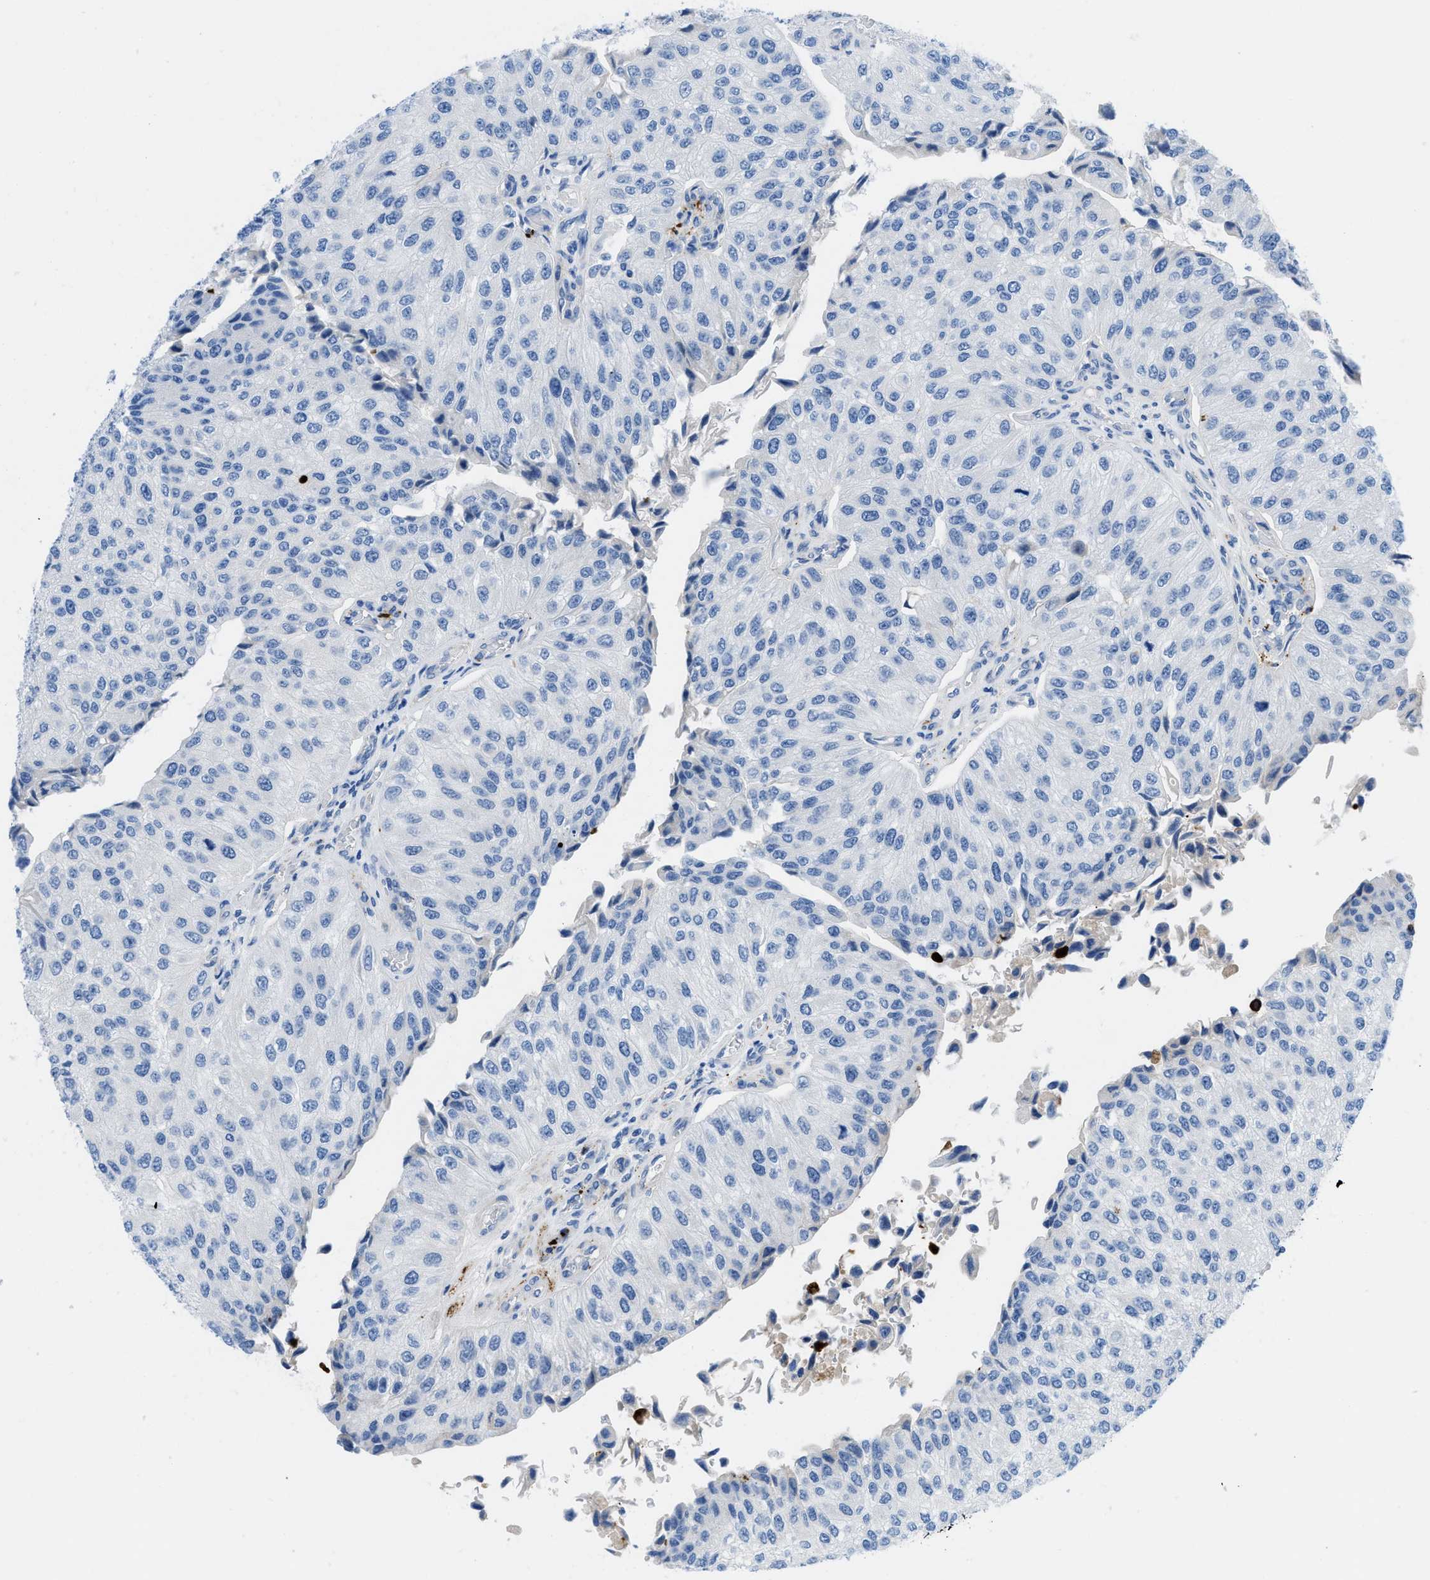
{"staining": {"intensity": "negative", "quantity": "none", "location": "none"}, "tissue": "urothelial cancer", "cell_type": "Tumor cells", "image_type": "cancer", "snomed": [{"axis": "morphology", "description": "Urothelial carcinoma, High grade"}, {"axis": "topography", "description": "Kidney"}, {"axis": "topography", "description": "Urinary bladder"}], "caption": "Immunohistochemistry (IHC) of human urothelial cancer exhibits no staining in tumor cells.", "gene": "XCR1", "patient": {"sex": "male", "age": 77}}